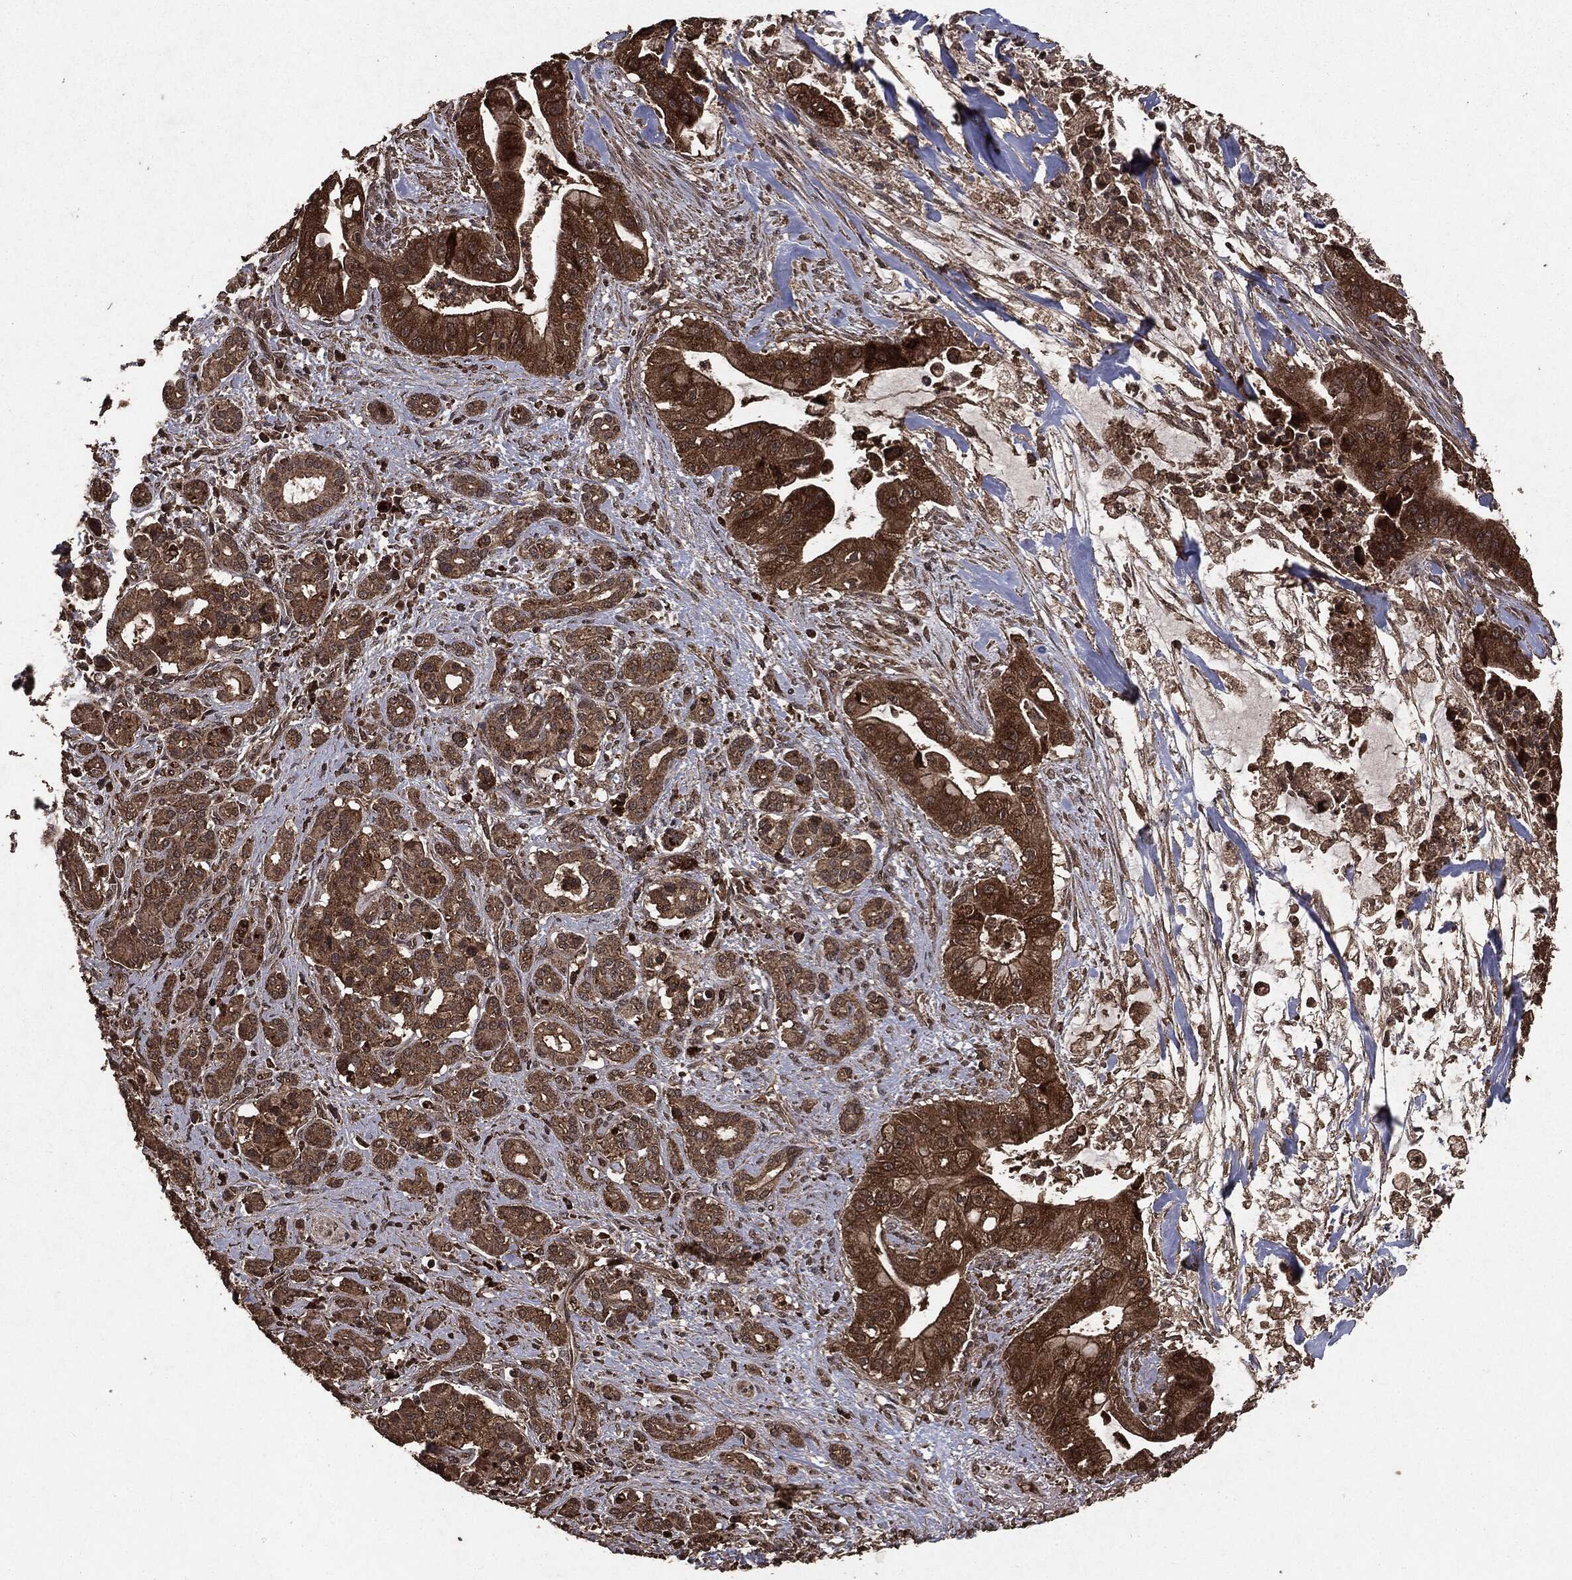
{"staining": {"intensity": "strong", "quantity": ">75%", "location": "cytoplasmic/membranous"}, "tissue": "pancreatic cancer", "cell_type": "Tumor cells", "image_type": "cancer", "snomed": [{"axis": "morphology", "description": "Normal tissue, NOS"}, {"axis": "morphology", "description": "Inflammation, NOS"}, {"axis": "morphology", "description": "Adenocarcinoma, NOS"}, {"axis": "topography", "description": "Pancreas"}], "caption": "Pancreatic cancer was stained to show a protein in brown. There is high levels of strong cytoplasmic/membranous positivity in approximately >75% of tumor cells. The staining is performed using DAB (3,3'-diaminobenzidine) brown chromogen to label protein expression. The nuclei are counter-stained blue using hematoxylin.", "gene": "NME1", "patient": {"sex": "male", "age": 57}}